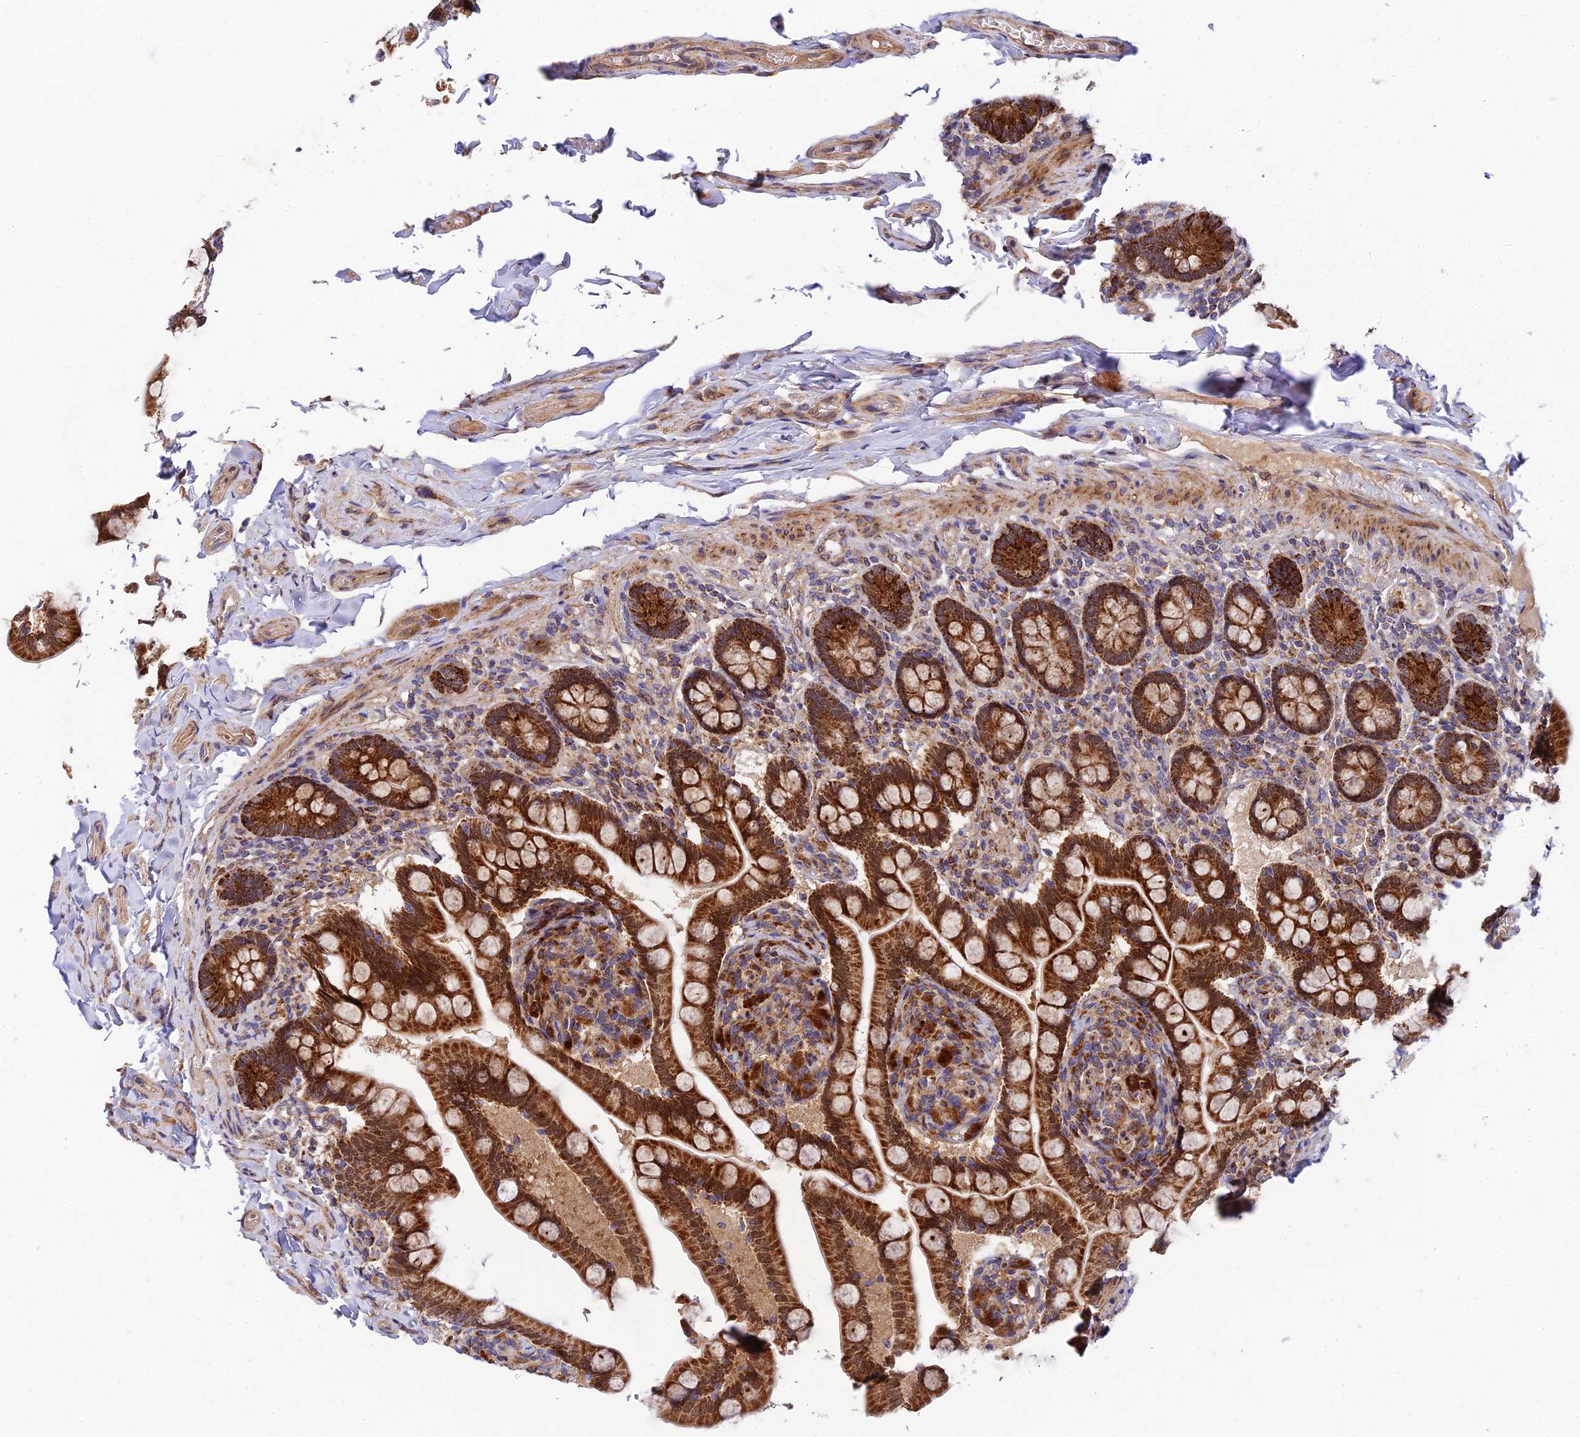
{"staining": {"intensity": "strong", "quantity": ">75%", "location": "cytoplasmic/membranous,nuclear"}, "tissue": "small intestine", "cell_type": "Glandular cells", "image_type": "normal", "snomed": [{"axis": "morphology", "description": "Normal tissue, NOS"}, {"axis": "topography", "description": "Small intestine"}], "caption": "A high amount of strong cytoplasmic/membranous,nuclear staining is identified in approximately >75% of glandular cells in normal small intestine. The protein of interest is shown in brown color, while the nuclei are stained blue.", "gene": "PODNL1", "patient": {"sex": "female", "age": 64}}